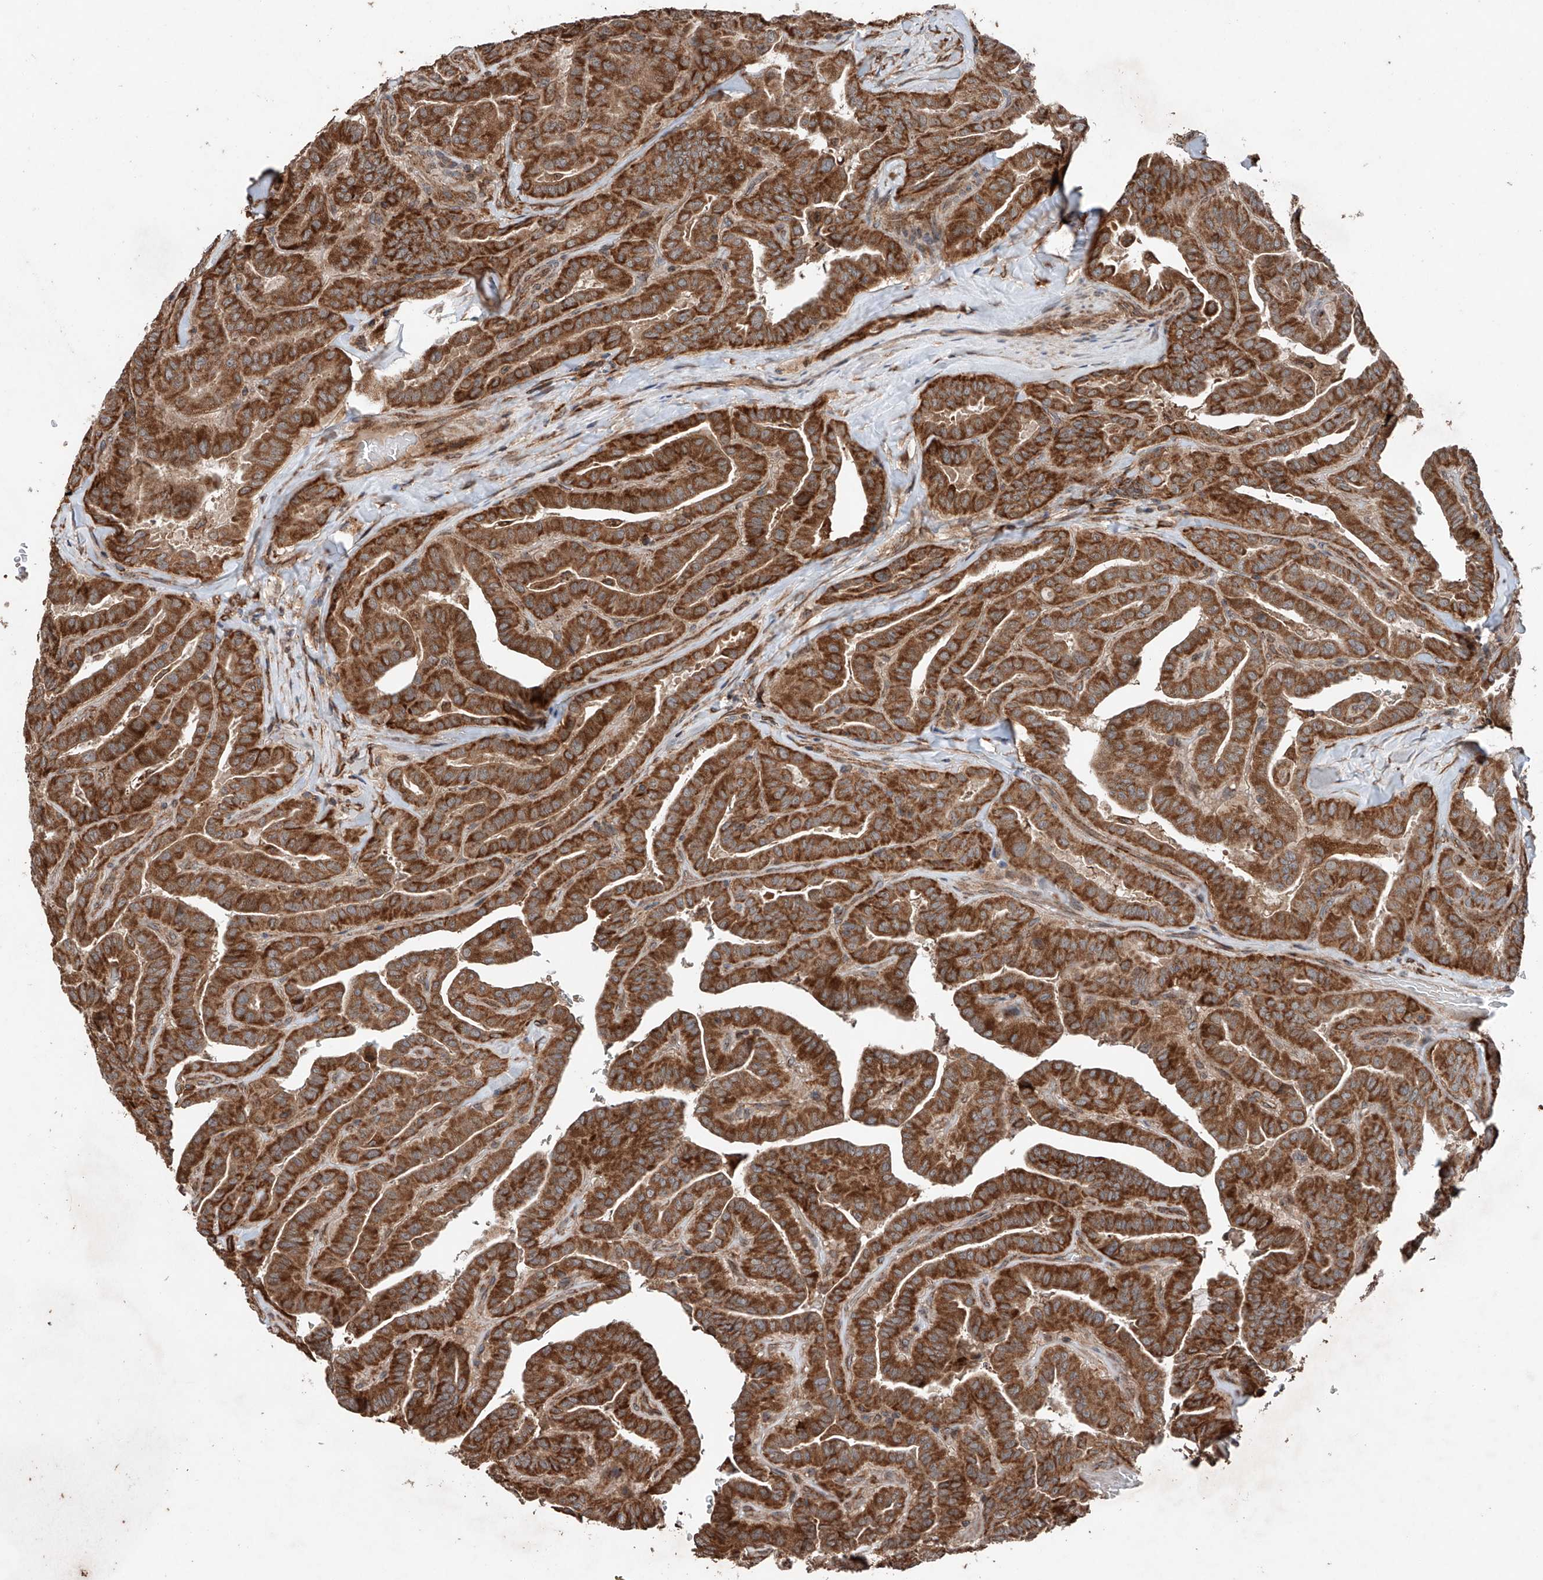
{"staining": {"intensity": "strong", "quantity": ">75%", "location": "cytoplasmic/membranous"}, "tissue": "thyroid cancer", "cell_type": "Tumor cells", "image_type": "cancer", "snomed": [{"axis": "morphology", "description": "Papillary adenocarcinoma, NOS"}, {"axis": "topography", "description": "Thyroid gland"}], "caption": "IHC image of human thyroid cancer (papillary adenocarcinoma) stained for a protein (brown), which demonstrates high levels of strong cytoplasmic/membranous staining in approximately >75% of tumor cells.", "gene": "AP4B1", "patient": {"sex": "male", "age": 77}}